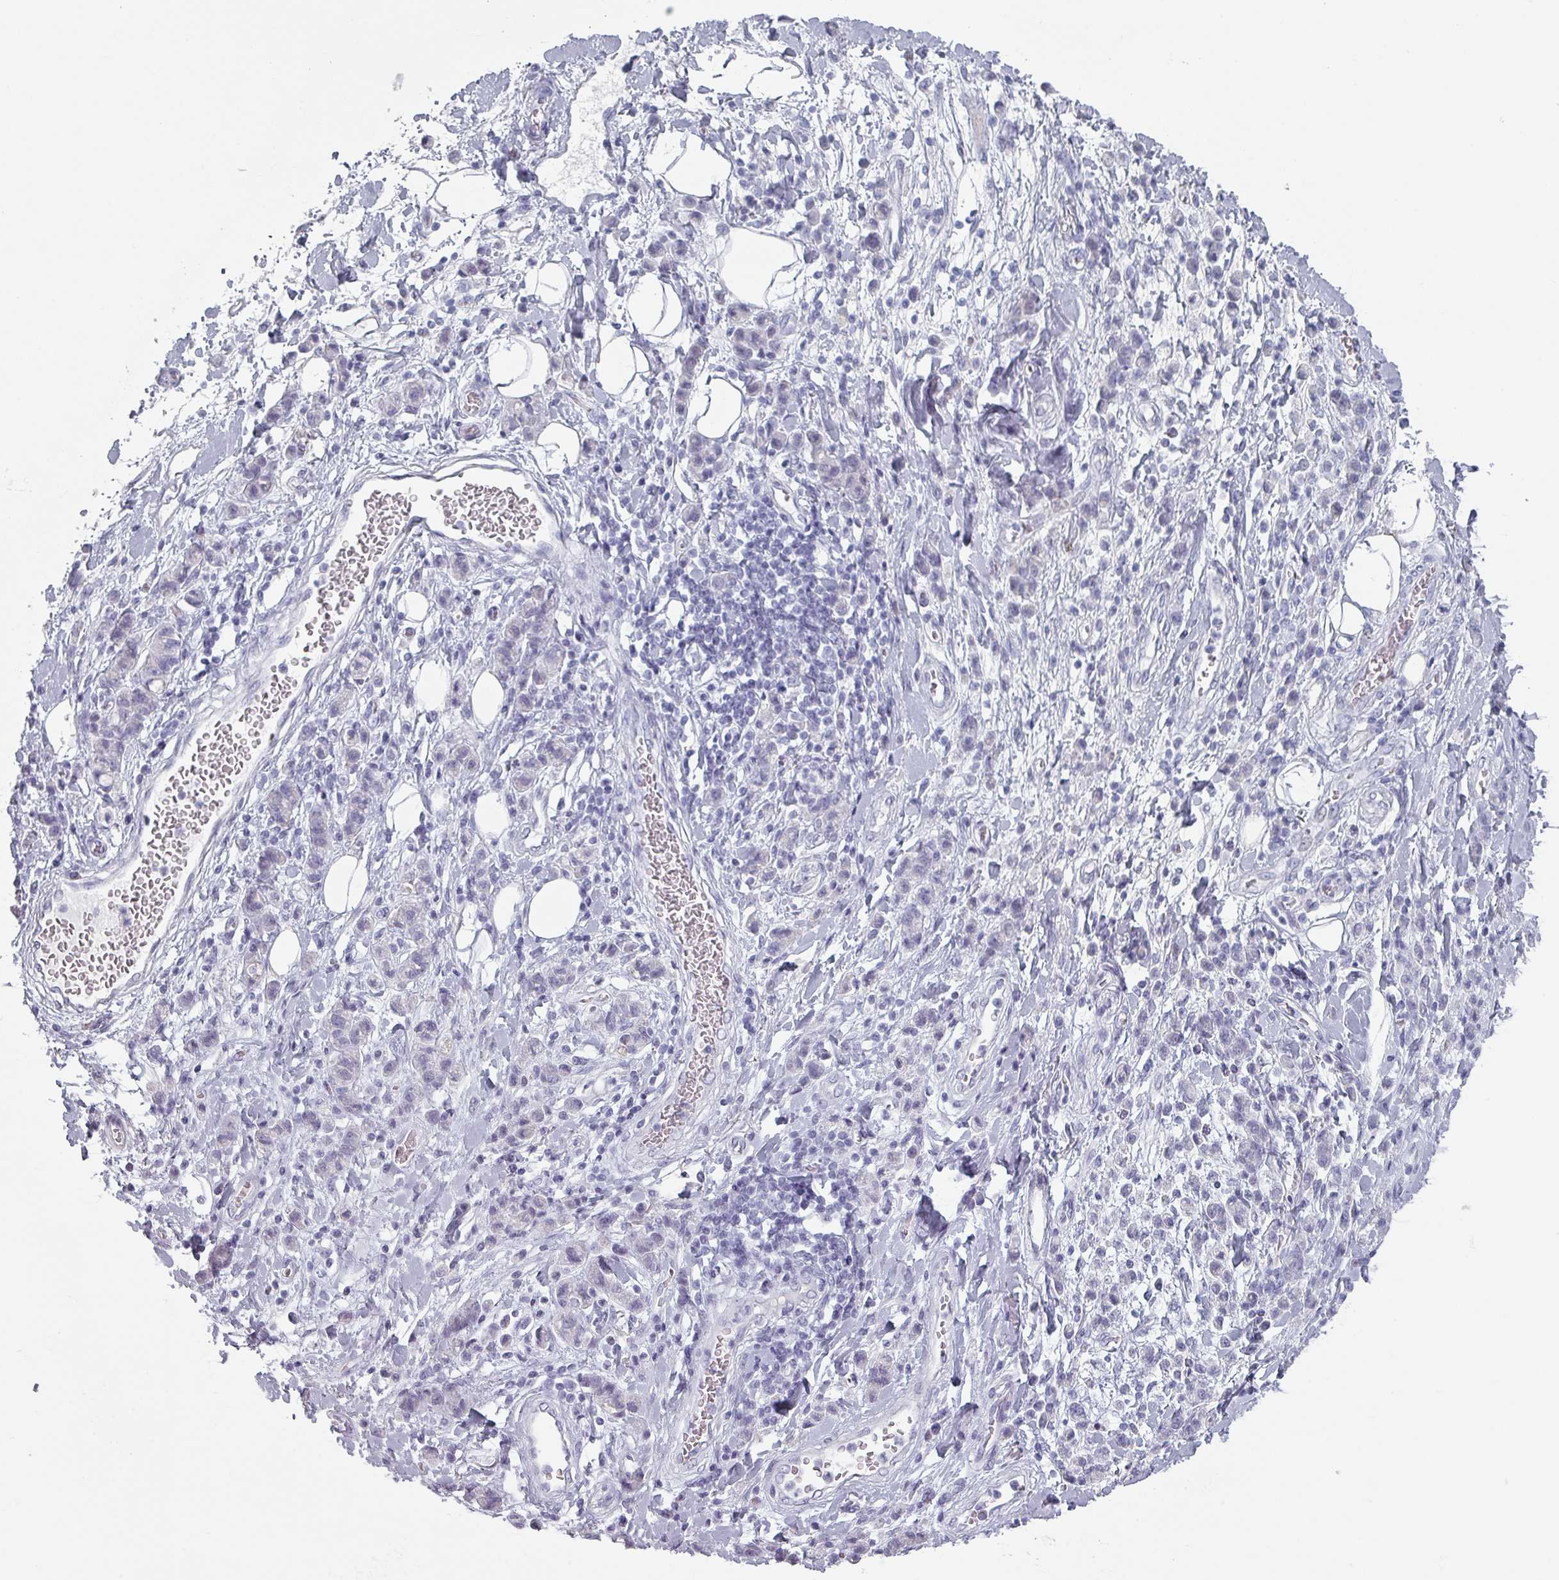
{"staining": {"intensity": "negative", "quantity": "none", "location": "none"}, "tissue": "stomach cancer", "cell_type": "Tumor cells", "image_type": "cancer", "snomed": [{"axis": "morphology", "description": "Adenocarcinoma, NOS"}, {"axis": "topography", "description": "Stomach"}], "caption": "A micrograph of adenocarcinoma (stomach) stained for a protein reveals no brown staining in tumor cells.", "gene": "SLC35G2", "patient": {"sex": "male", "age": 77}}